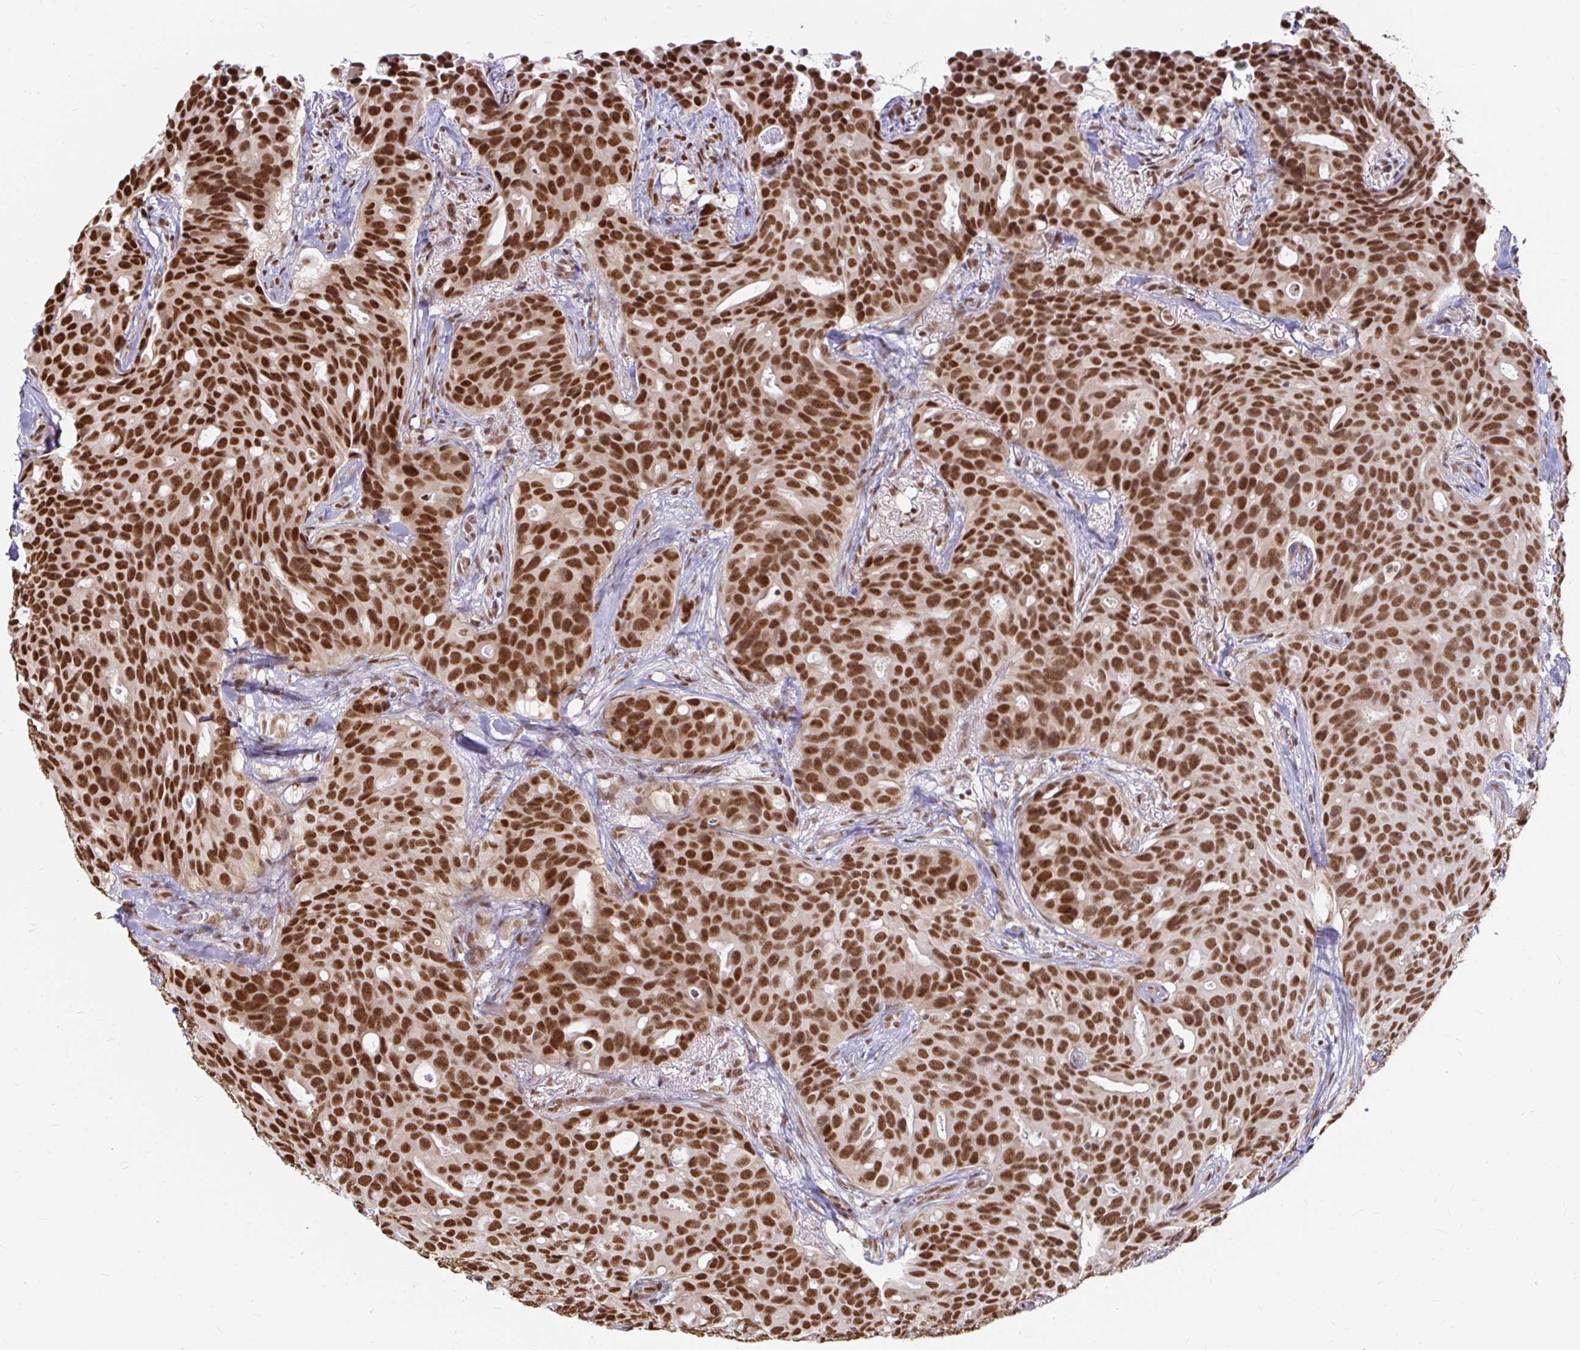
{"staining": {"intensity": "strong", "quantity": ">75%", "location": "nuclear"}, "tissue": "breast cancer", "cell_type": "Tumor cells", "image_type": "cancer", "snomed": [{"axis": "morphology", "description": "Duct carcinoma"}, {"axis": "topography", "description": "Breast"}], "caption": "Breast cancer (infiltrating ductal carcinoma) stained with a protein marker exhibits strong staining in tumor cells.", "gene": "HNRNPU", "patient": {"sex": "female", "age": 54}}